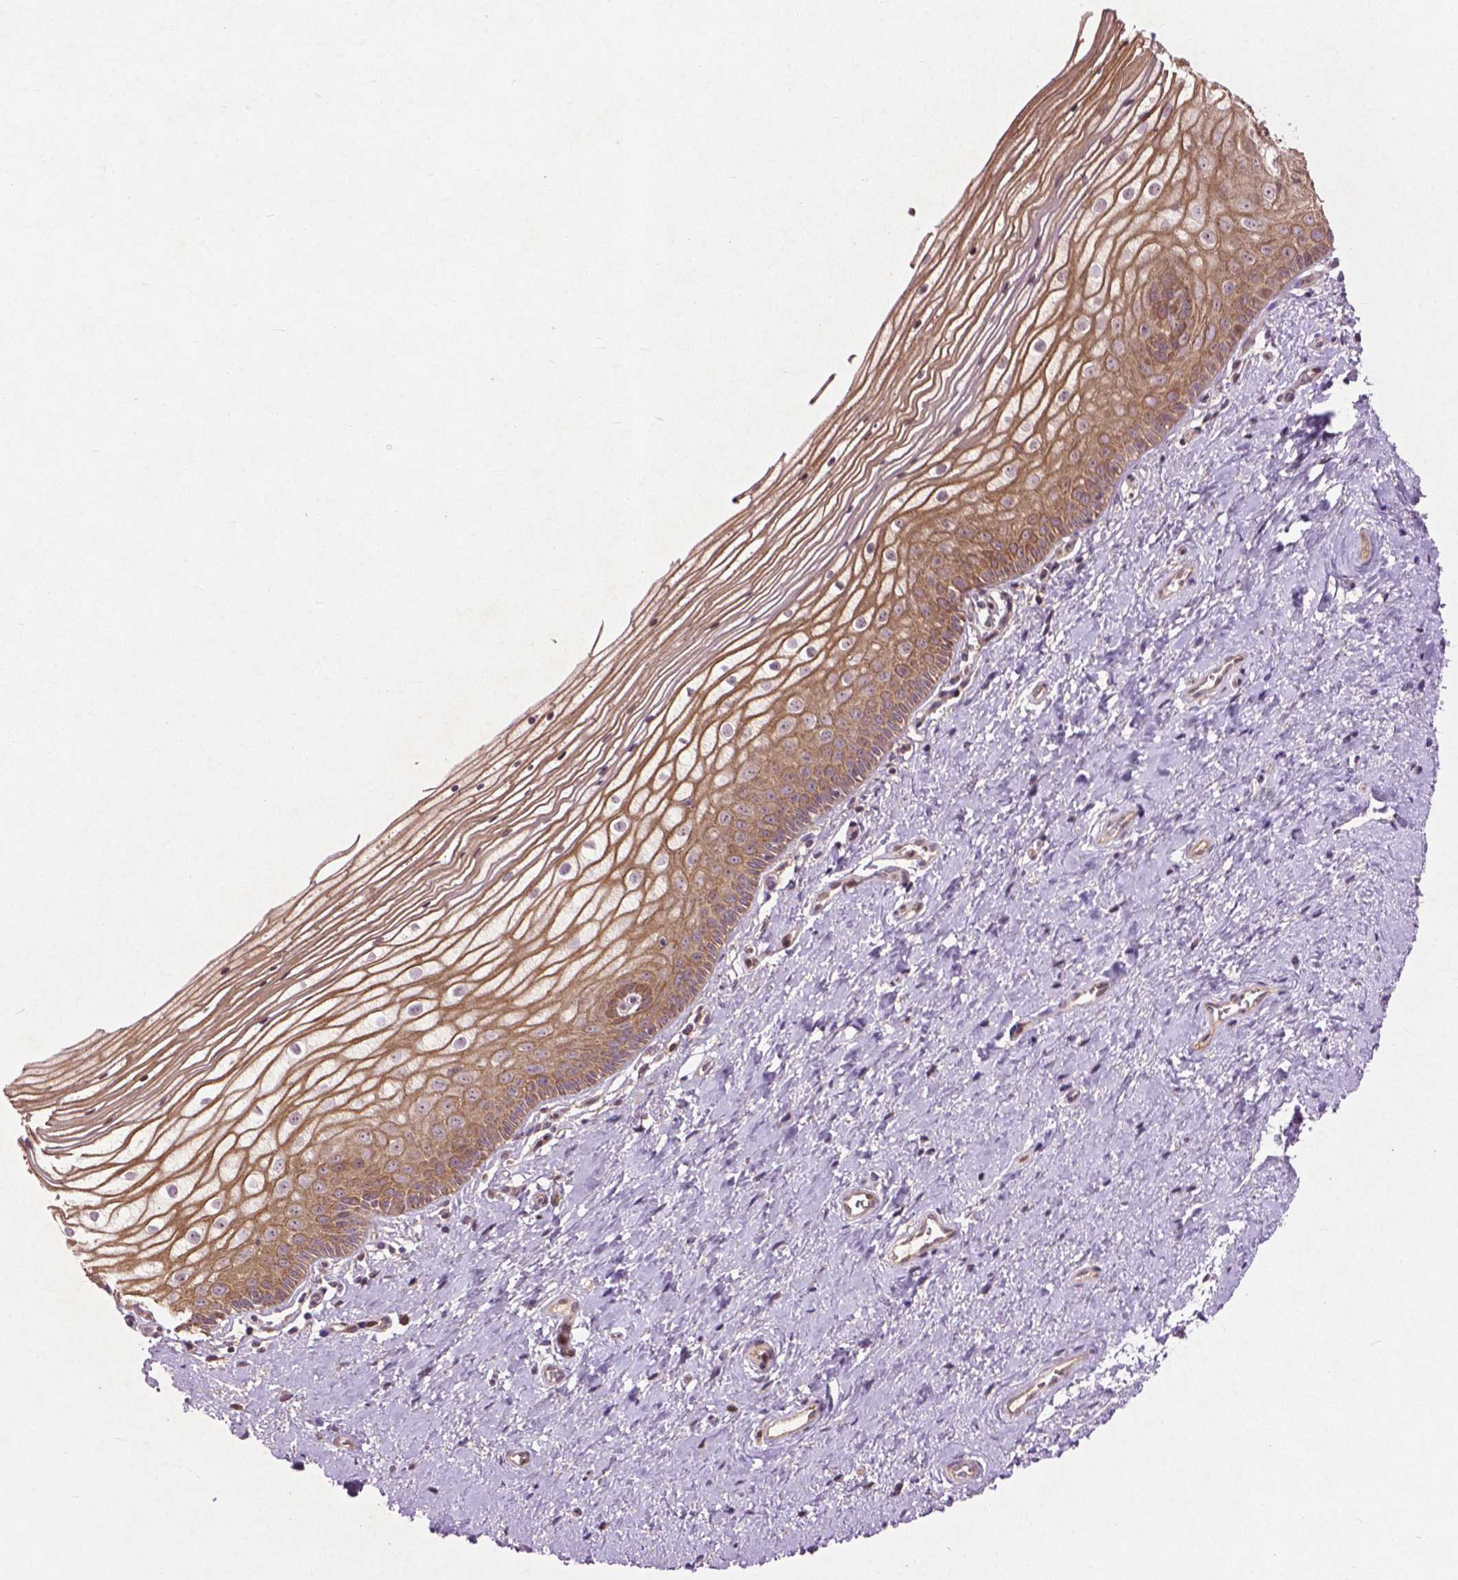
{"staining": {"intensity": "moderate", "quantity": ">75%", "location": "cytoplasmic/membranous"}, "tissue": "vagina", "cell_type": "Squamous epithelial cells", "image_type": "normal", "snomed": [{"axis": "morphology", "description": "Normal tissue, NOS"}, {"axis": "topography", "description": "Vagina"}], "caption": "Immunohistochemical staining of benign human vagina demonstrates >75% levels of moderate cytoplasmic/membranous protein staining in approximately >75% of squamous epithelial cells. (DAB IHC, brown staining for protein, blue staining for nuclei).", "gene": "B3GALNT2", "patient": {"sex": "female", "age": 39}}